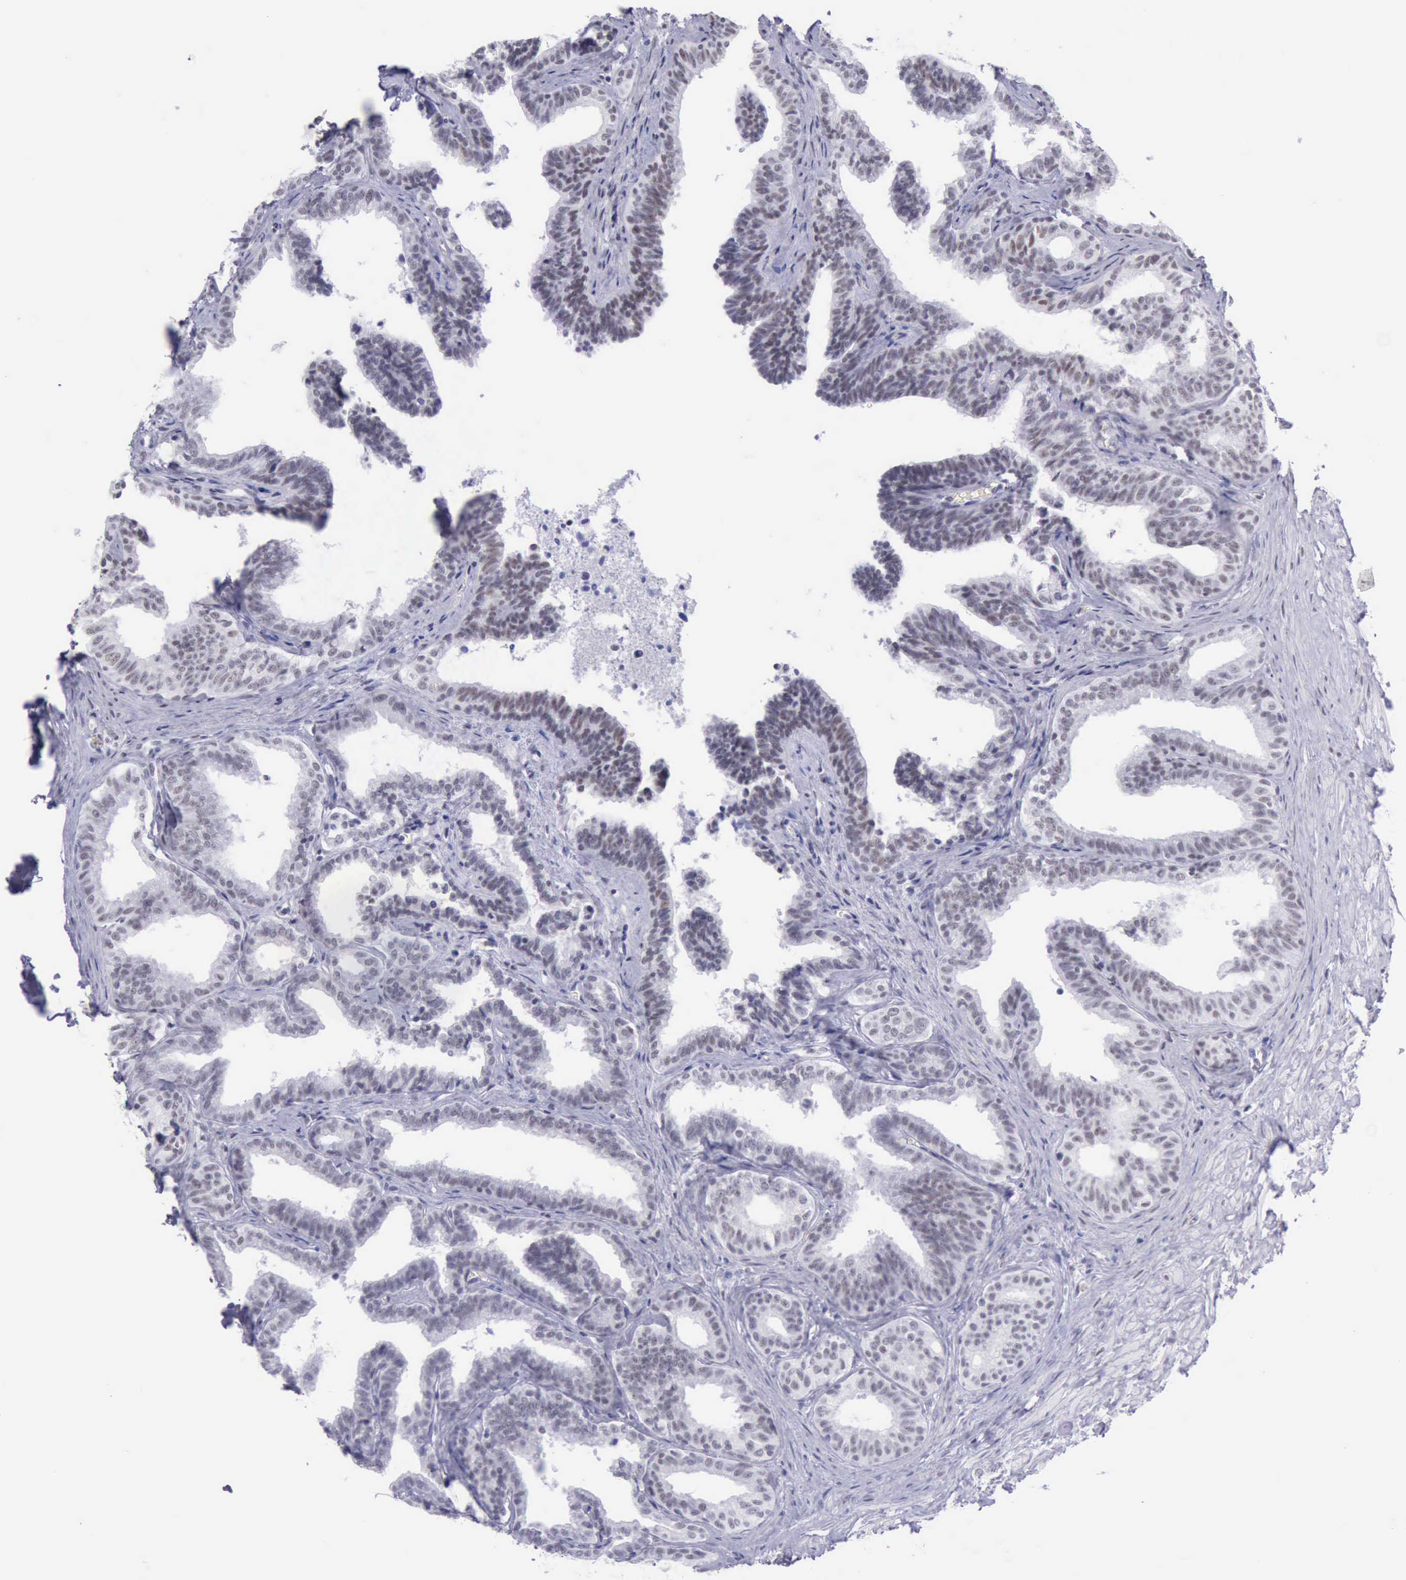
{"staining": {"intensity": "moderate", "quantity": "25%-75%", "location": "nuclear"}, "tissue": "seminal vesicle", "cell_type": "Glandular cells", "image_type": "normal", "snomed": [{"axis": "morphology", "description": "Normal tissue, NOS"}, {"axis": "topography", "description": "Seminal veicle"}], "caption": "A brown stain highlights moderate nuclear positivity of a protein in glandular cells of benign human seminal vesicle. (IHC, brightfield microscopy, high magnification).", "gene": "EP300", "patient": {"sex": "male", "age": 26}}